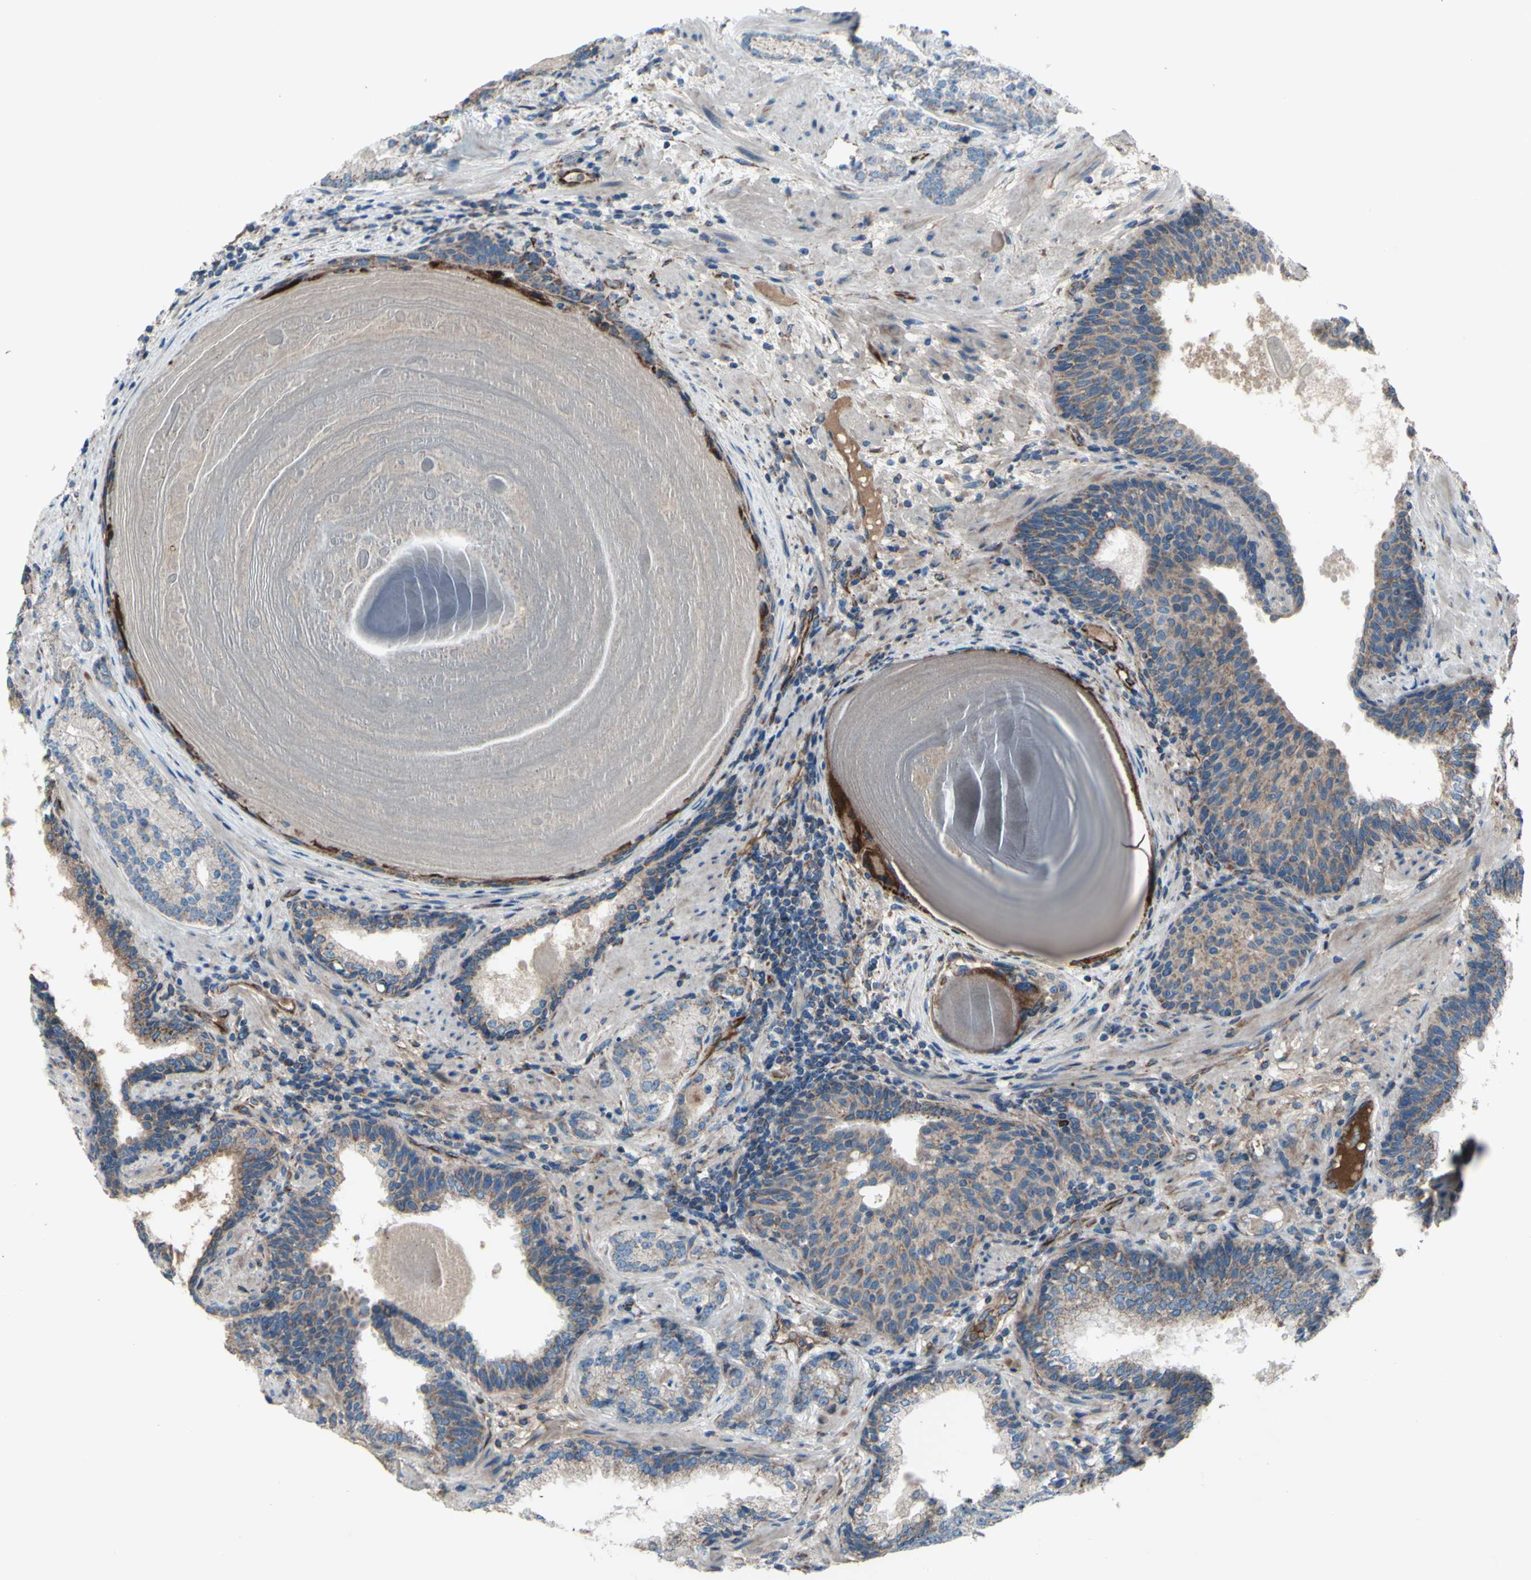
{"staining": {"intensity": "weak", "quantity": ">75%", "location": "cytoplasmic/membranous"}, "tissue": "prostate cancer", "cell_type": "Tumor cells", "image_type": "cancer", "snomed": [{"axis": "morphology", "description": "Adenocarcinoma, High grade"}, {"axis": "topography", "description": "Prostate"}], "caption": "Prostate cancer (adenocarcinoma (high-grade)) tissue demonstrates weak cytoplasmic/membranous staining in approximately >75% of tumor cells, visualized by immunohistochemistry.", "gene": "EMC7", "patient": {"sex": "male", "age": 61}}